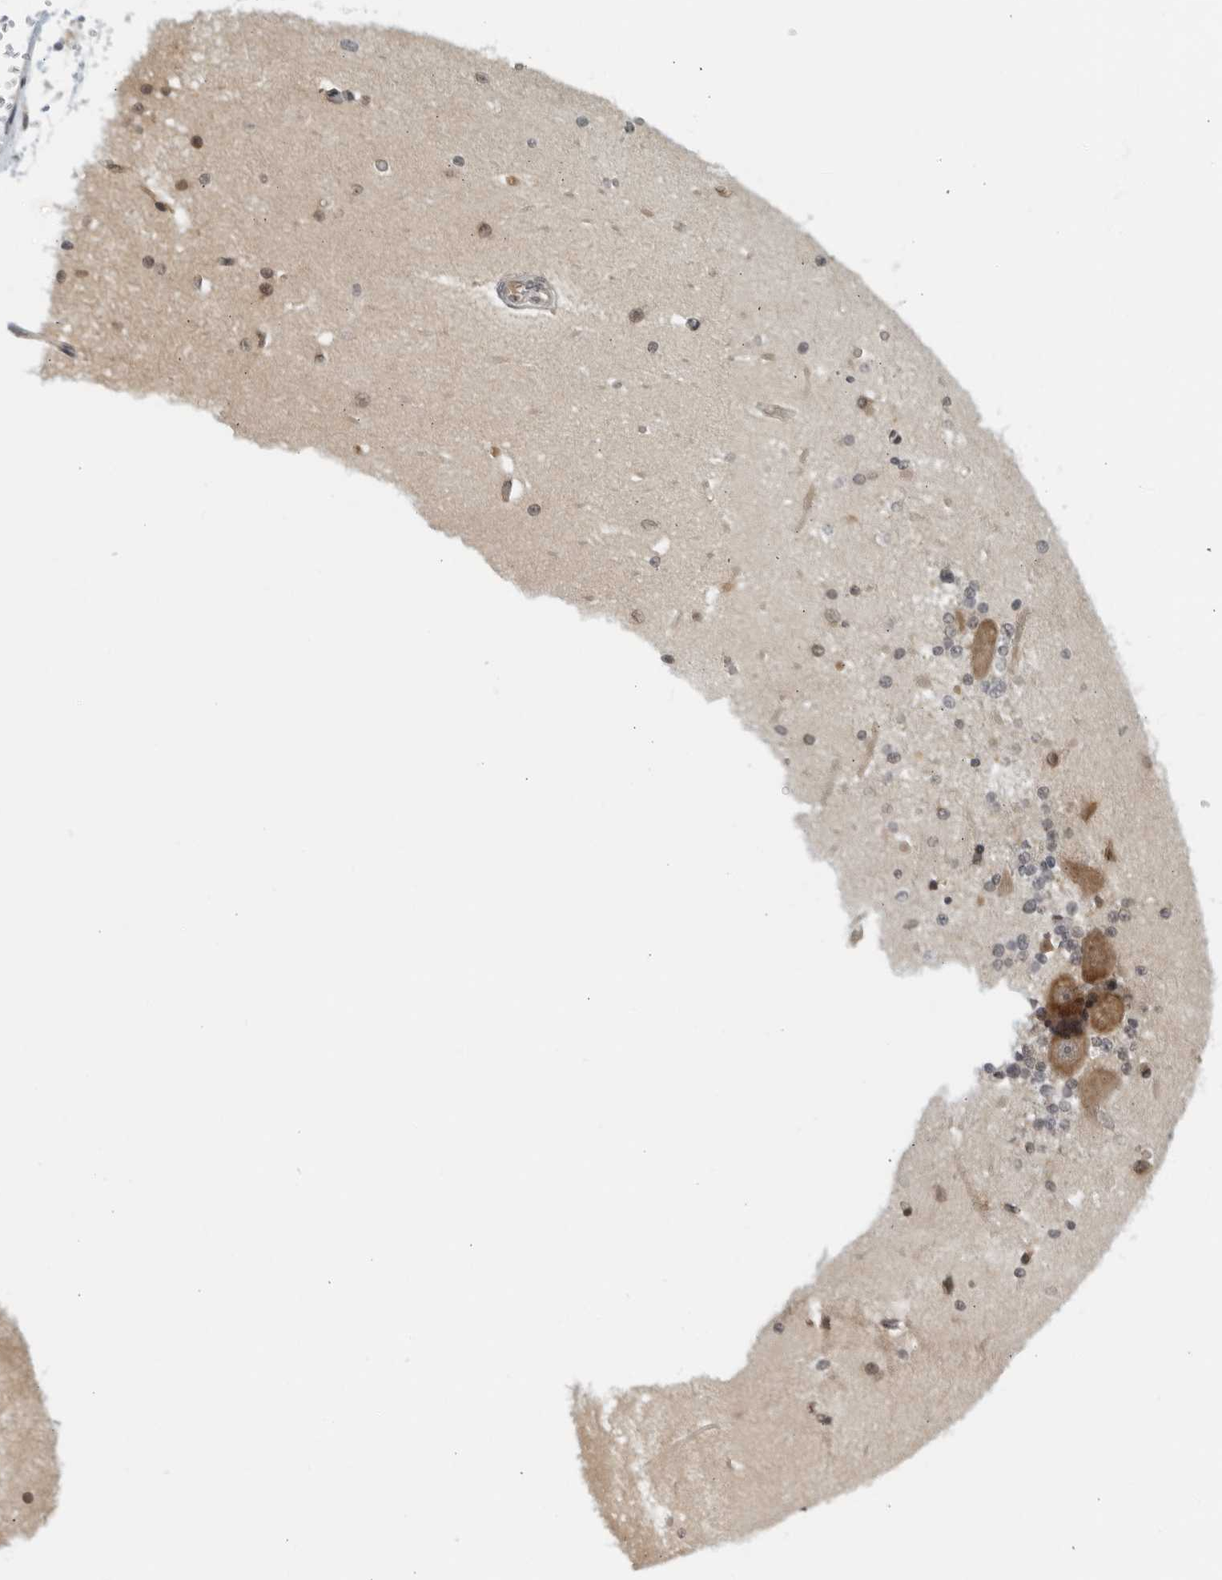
{"staining": {"intensity": "negative", "quantity": "none", "location": "none"}, "tissue": "cerebellum", "cell_type": "Cells in granular layer", "image_type": "normal", "snomed": [{"axis": "morphology", "description": "Normal tissue, NOS"}, {"axis": "topography", "description": "Cerebellum"}], "caption": "Immunohistochemical staining of normal human cerebellum displays no significant positivity in cells in granular layer.", "gene": "RC3H1", "patient": {"sex": "male", "age": 37}}